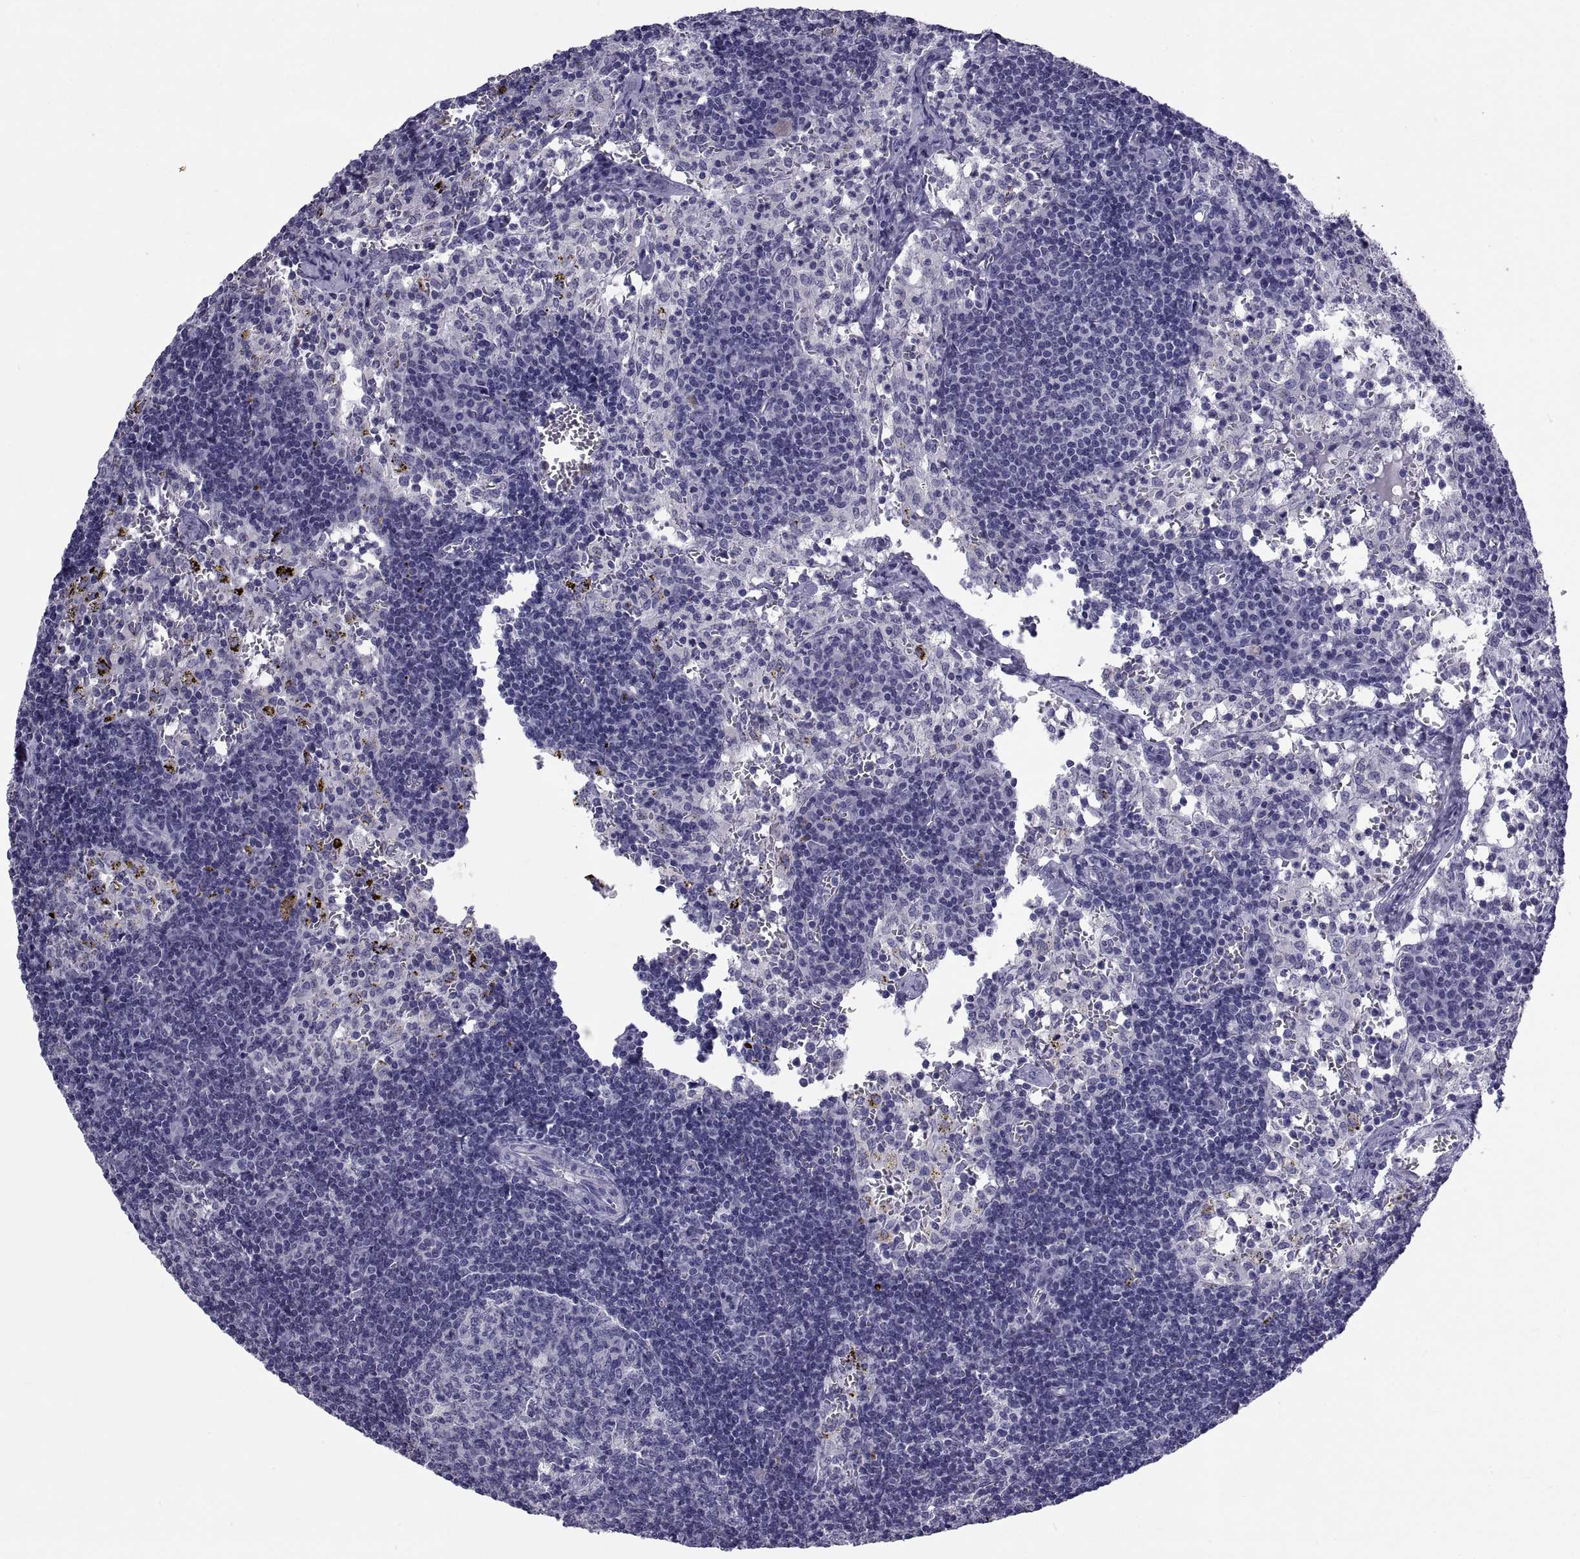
{"staining": {"intensity": "negative", "quantity": "none", "location": "none"}, "tissue": "lymph node", "cell_type": "Germinal center cells", "image_type": "normal", "snomed": [{"axis": "morphology", "description": "Normal tissue, NOS"}, {"axis": "topography", "description": "Lymph node"}], "caption": "Immunohistochemistry (IHC) micrograph of unremarkable lymph node: human lymph node stained with DAB displays no significant protein positivity in germinal center cells.", "gene": "TGFBR3L", "patient": {"sex": "female", "age": 52}}